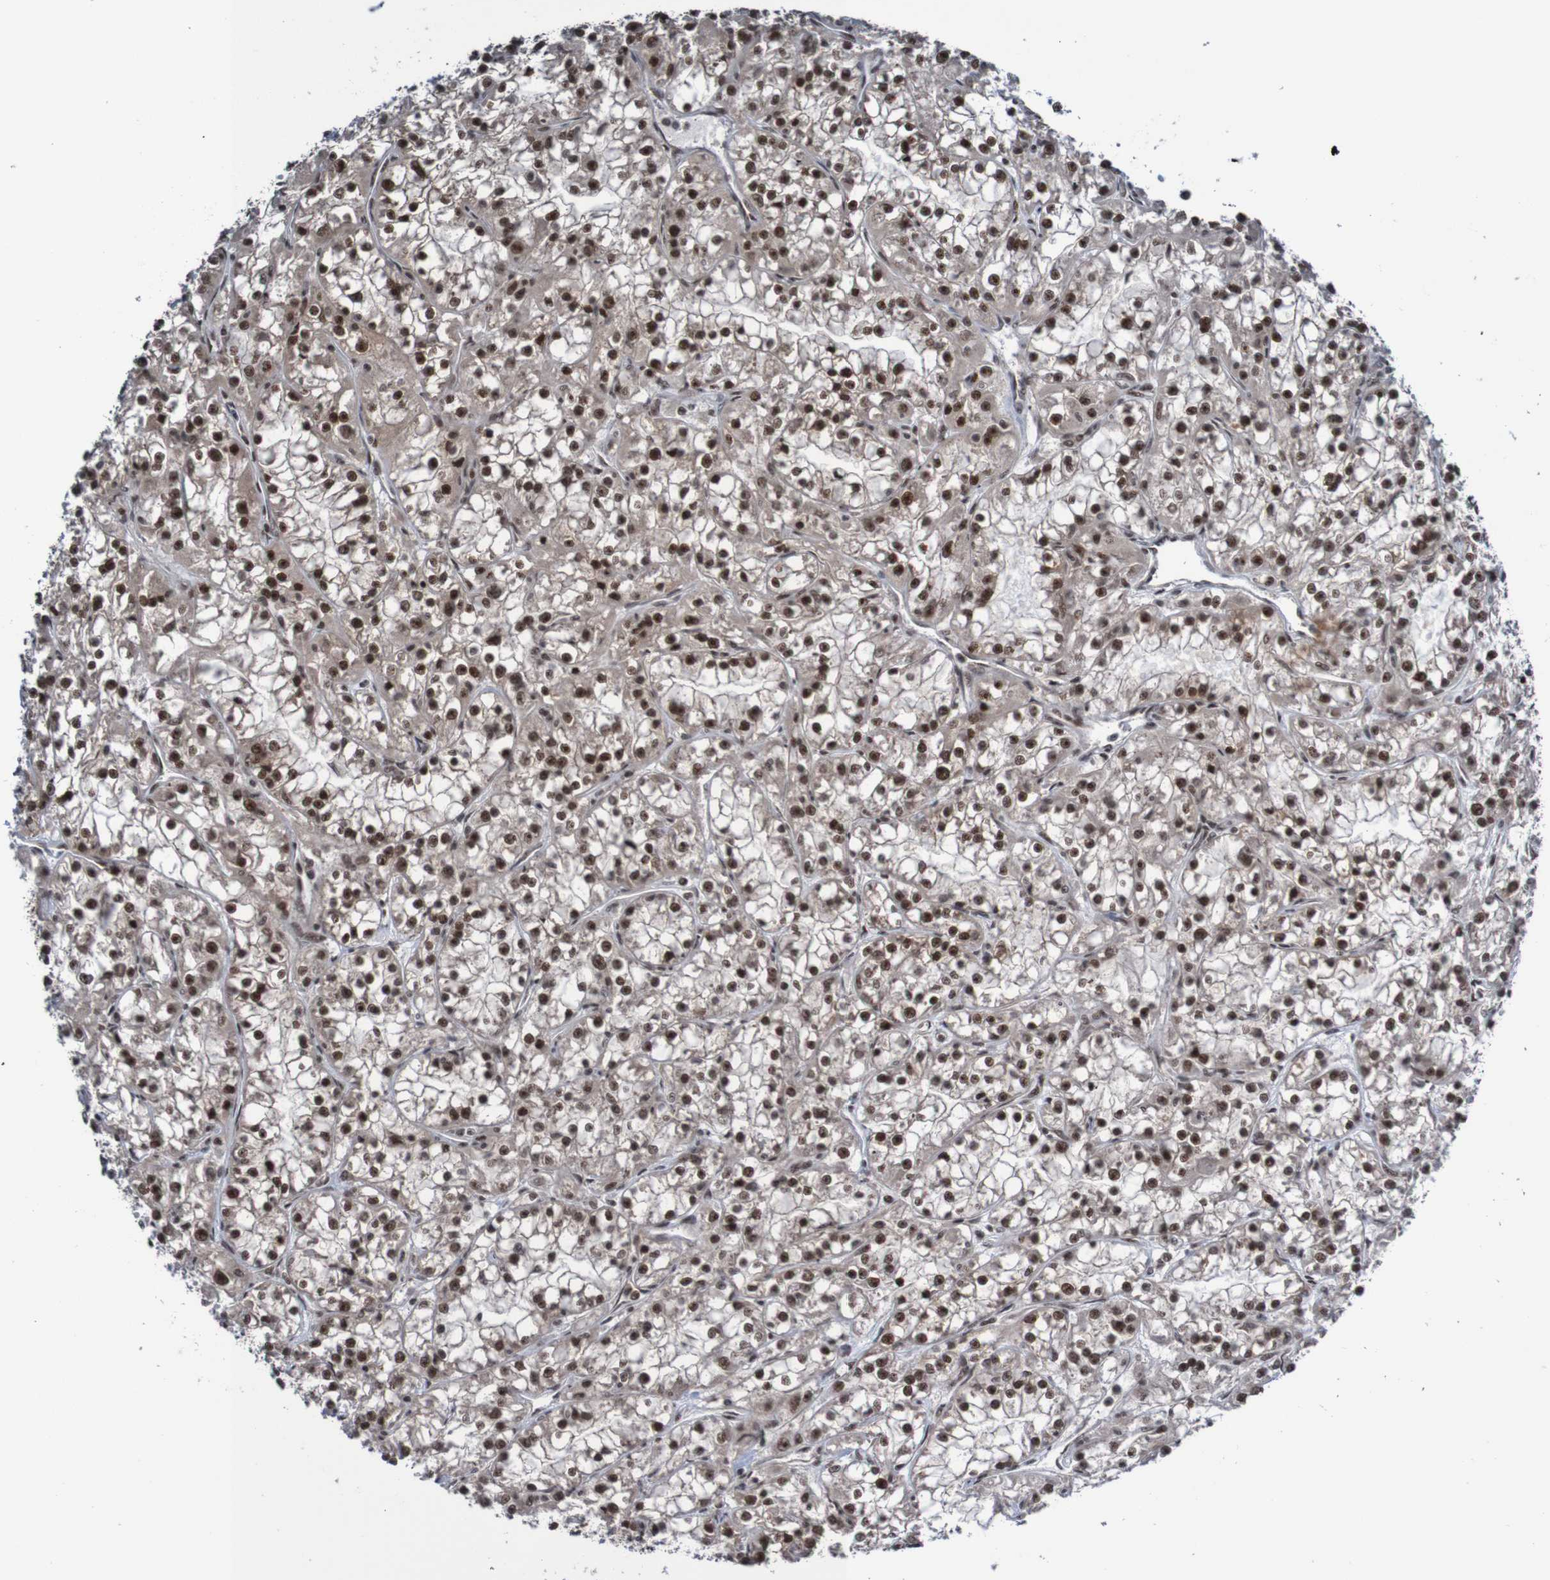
{"staining": {"intensity": "strong", "quantity": ">75%", "location": "nuclear"}, "tissue": "renal cancer", "cell_type": "Tumor cells", "image_type": "cancer", "snomed": [{"axis": "morphology", "description": "Adenocarcinoma, NOS"}, {"axis": "topography", "description": "Kidney"}], "caption": "DAB immunohistochemical staining of human adenocarcinoma (renal) reveals strong nuclear protein positivity in about >75% of tumor cells.", "gene": "CDC5L", "patient": {"sex": "female", "age": 52}}